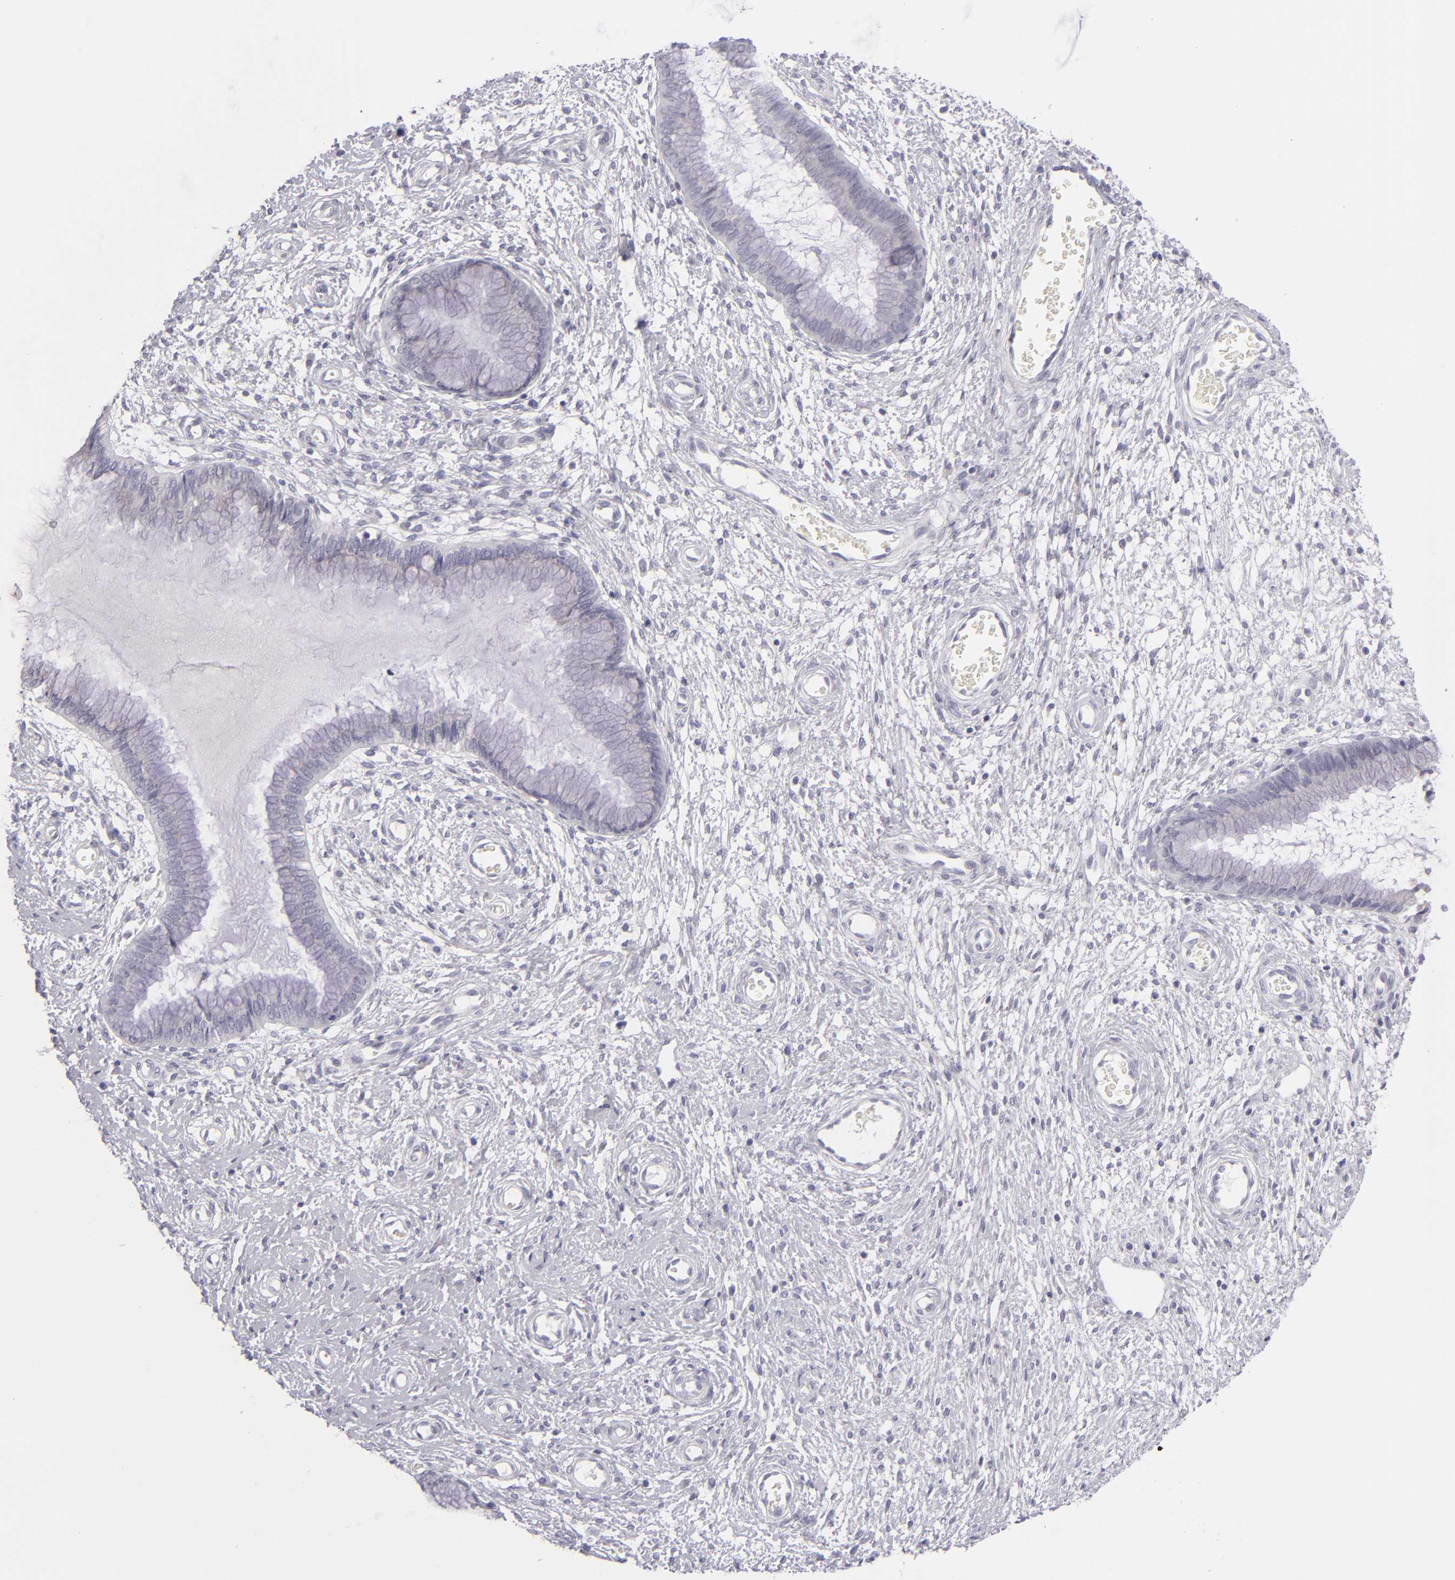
{"staining": {"intensity": "negative", "quantity": "none", "location": "none"}, "tissue": "cervix", "cell_type": "Glandular cells", "image_type": "normal", "snomed": [{"axis": "morphology", "description": "Normal tissue, NOS"}, {"axis": "topography", "description": "Cervix"}], "caption": "This is an IHC image of unremarkable cervix. There is no staining in glandular cells.", "gene": "TNNC1", "patient": {"sex": "female", "age": 55}}